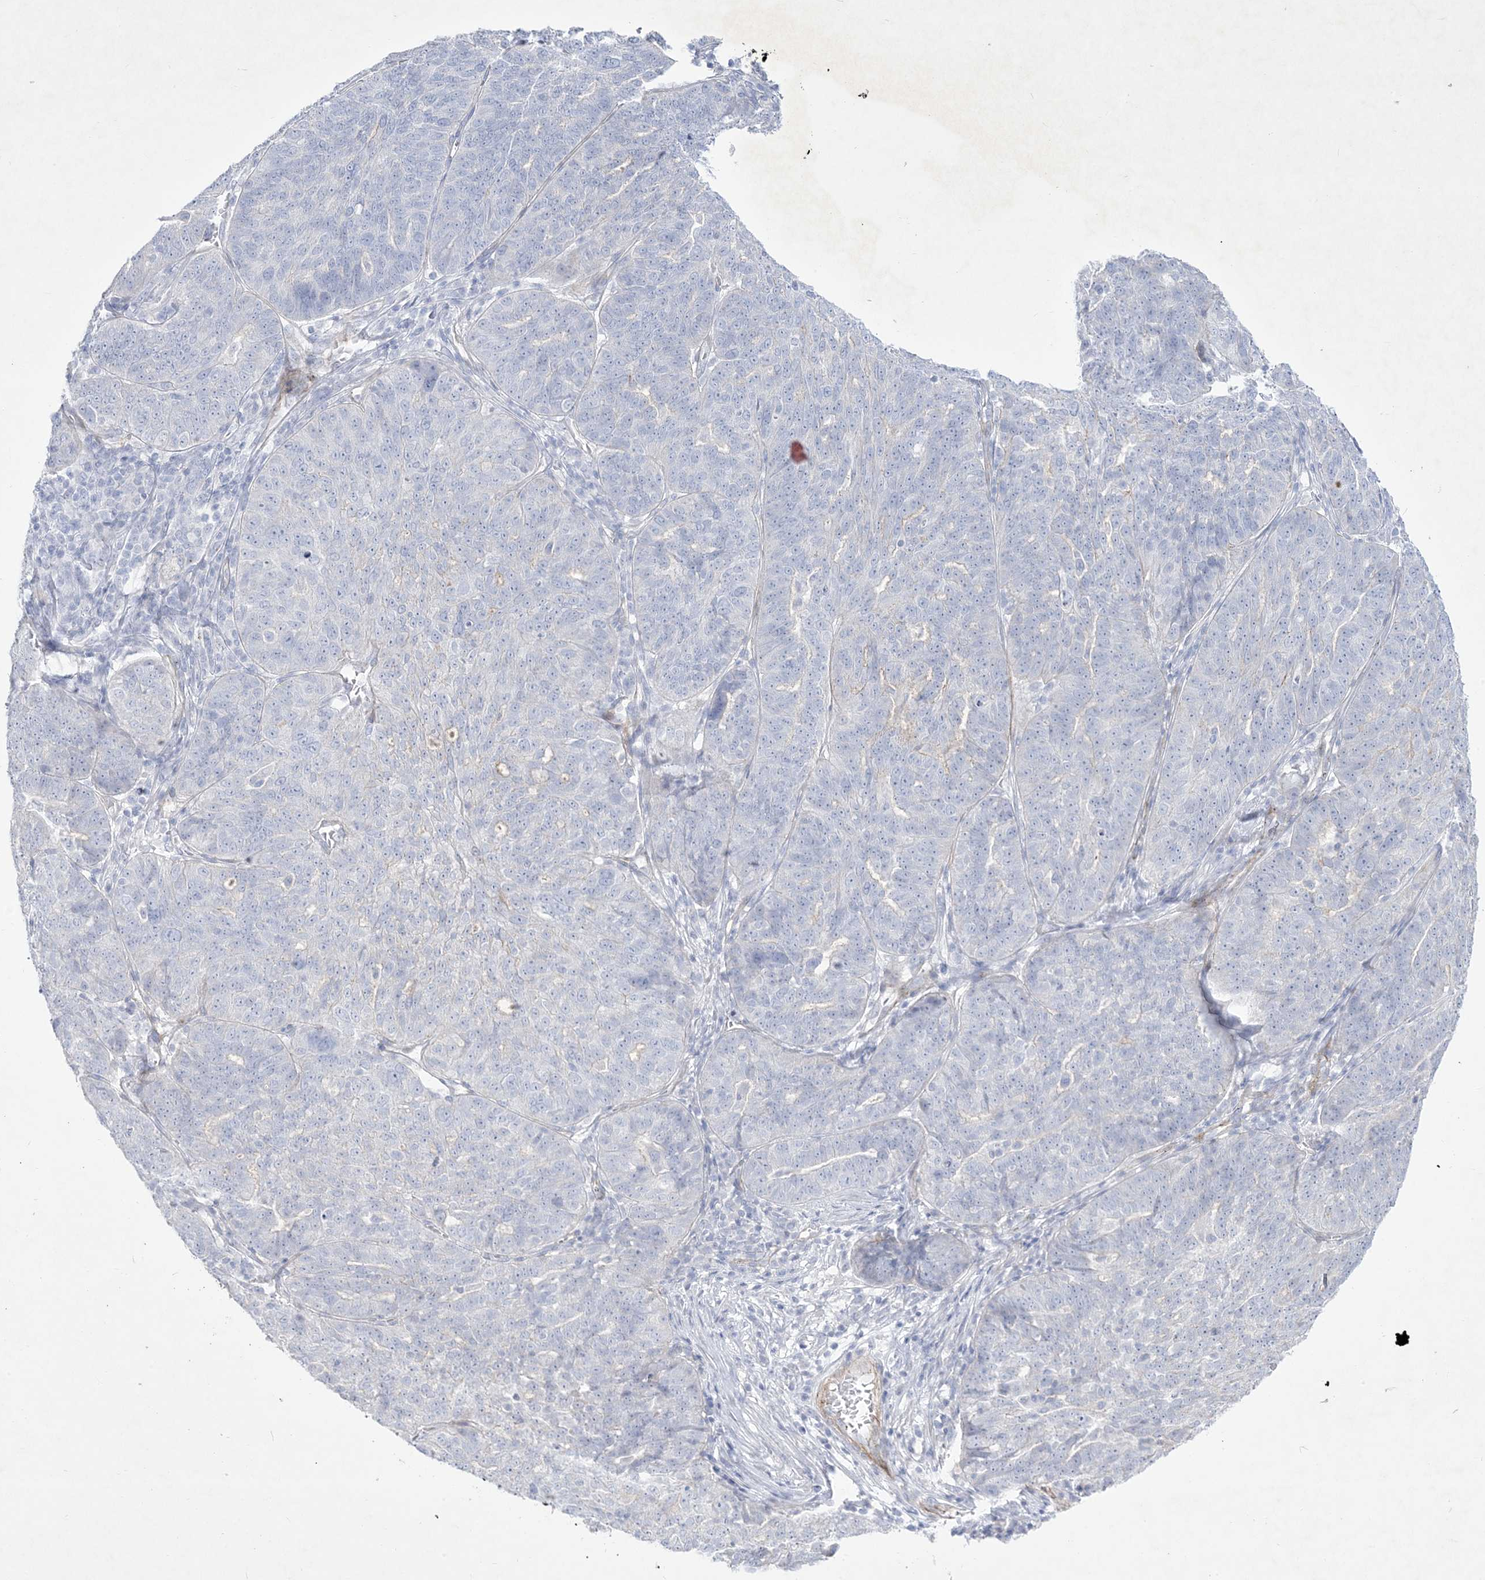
{"staining": {"intensity": "negative", "quantity": "none", "location": "none"}, "tissue": "ovarian cancer", "cell_type": "Tumor cells", "image_type": "cancer", "snomed": [{"axis": "morphology", "description": "Cystadenocarcinoma, serous, NOS"}, {"axis": "topography", "description": "Ovary"}], "caption": "A high-resolution micrograph shows immunohistochemistry (IHC) staining of serous cystadenocarcinoma (ovarian), which displays no significant positivity in tumor cells. (DAB (3,3'-diaminobenzidine) immunohistochemistry, high magnification).", "gene": "B3GNT7", "patient": {"sex": "female", "age": 59}}